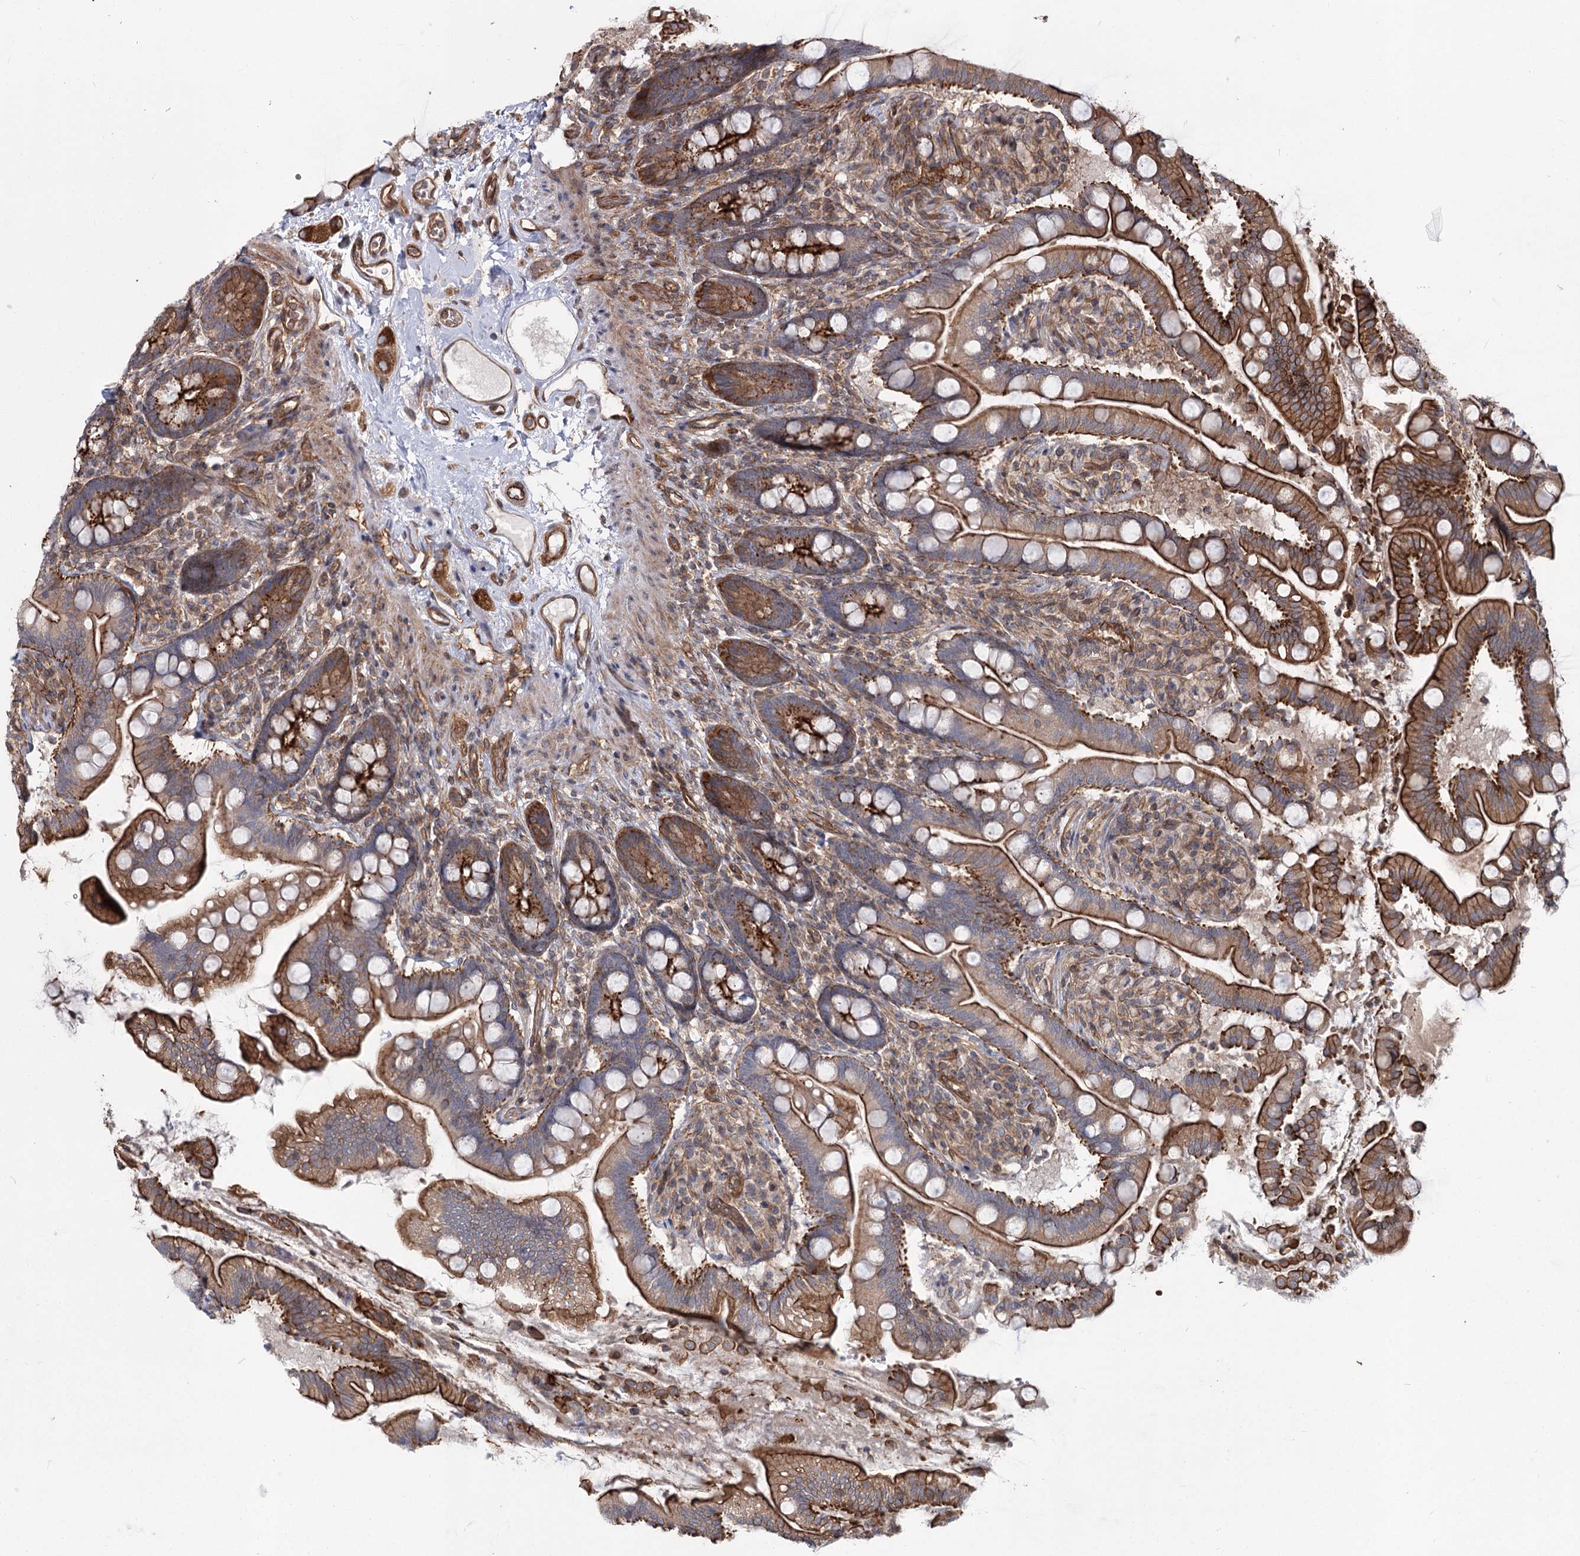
{"staining": {"intensity": "strong", "quantity": "25%-75%", "location": "cytoplasmic/membranous"}, "tissue": "small intestine", "cell_type": "Glandular cells", "image_type": "normal", "snomed": [{"axis": "morphology", "description": "Normal tissue, NOS"}, {"axis": "topography", "description": "Small intestine"}], "caption": "Glandular cells show high levels of strong cytoplasmic/membranous staining in about 25%-75% of cells in unremarkable human small intestine.", "gene": "IQSEC1", "patient": {"sex": "female", "age": 64}}